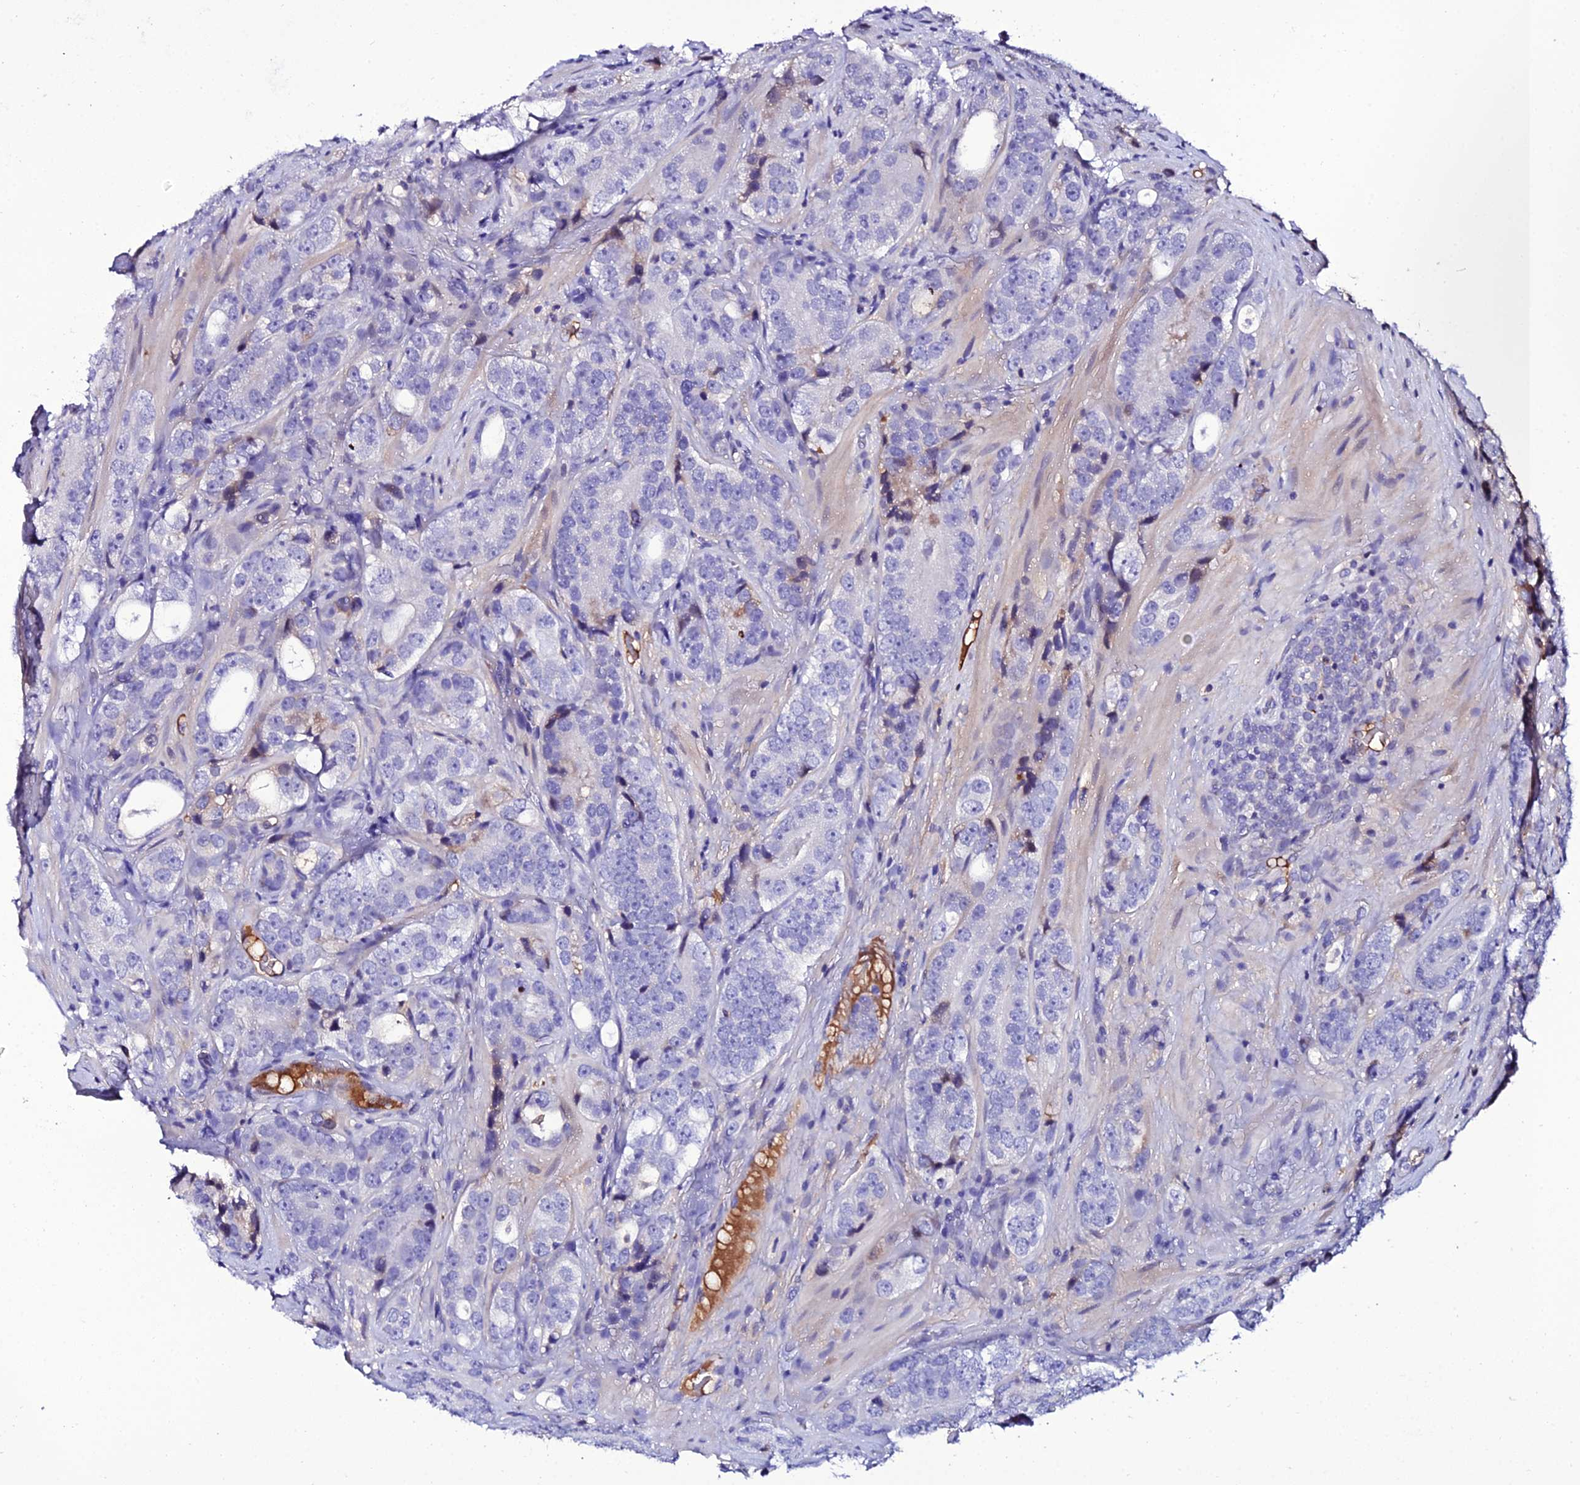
{"staining": {"intensity": "negative", "quantity": "none", "location": "none"}, "tissue": "prostate cancer", "cell_type": "Tumor cells", "image_type": "cancer", "snomed": [{"axis": "morphology", "description": "Adenocarcinoma, High grade"}, {"axis": "topography", "description": "Prostate"}], "caption": "There is no significant staining in tumor cells of prostate high-grade adenocarcinoma. (DAB (3,3'-diaminobenzidine) IHC, high magnification).", "gene": "DEFB132", "patient": {"sex": "male", "age": 56}}